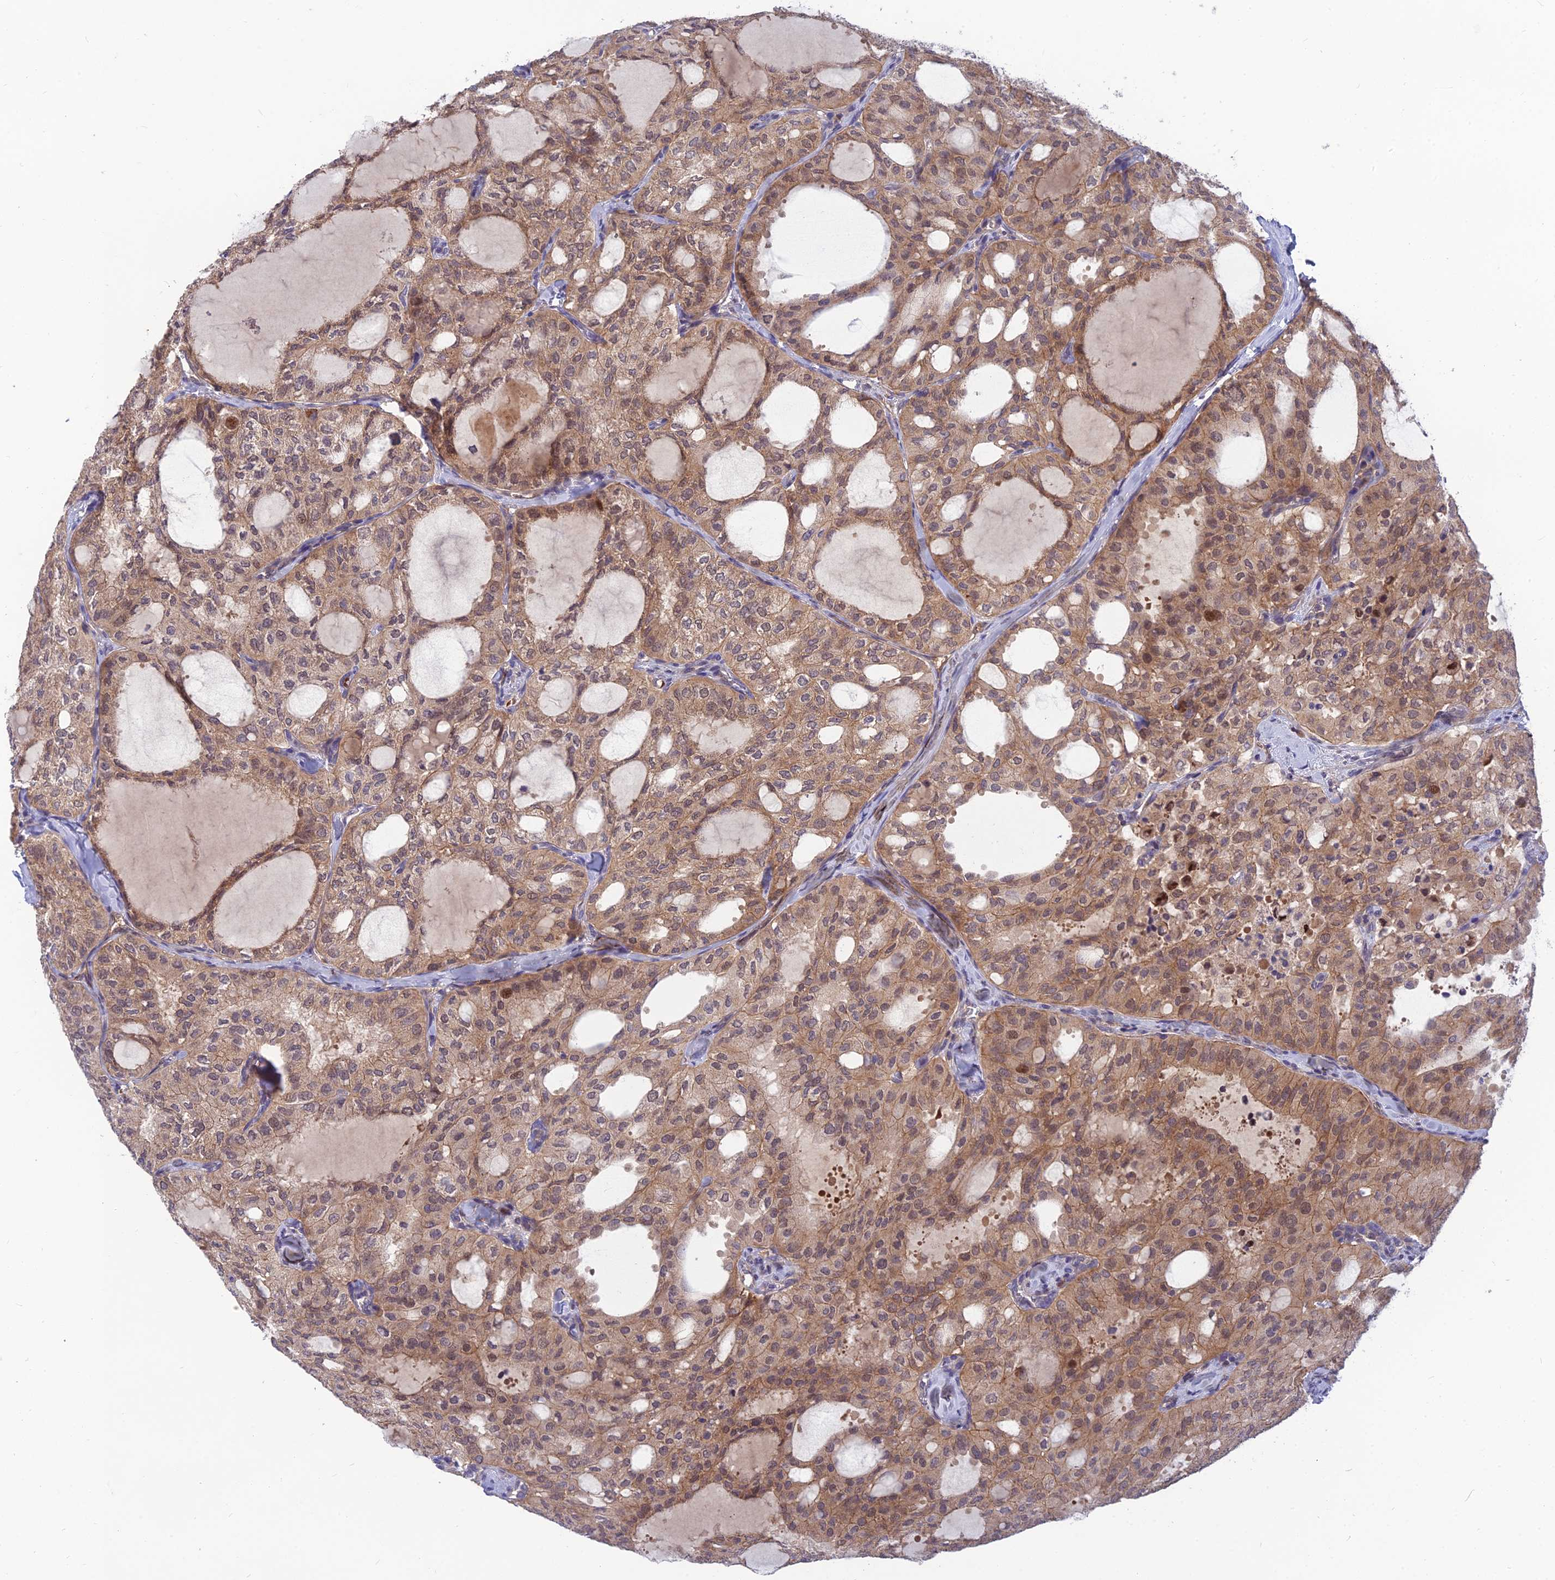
{"staining": {"intensity": "moderate", "quantity": ">75%", "location": "cytoplasmic/membranous,nuclear"}, "tissue": "thyroid cancer", "cell_type": "Tumor cells", "image_type": "cancer", "snomed": [{"axis": "morphology", "description": "Follicular adenoma carcinoma, NOS"}, {"axis": "topography", "description": "Thyroid gland"}], "caption": "Moderate cytoplasmic/membranous and nuclear staining is seen in about >75% of tumor cells in thyroid cancer (follicular adenoma carcinoma). The protein is shown in brown color, while the nuclei are stained blue.", "gene": "FAM151B", "patient": {"sex": "male", "age": 75}}